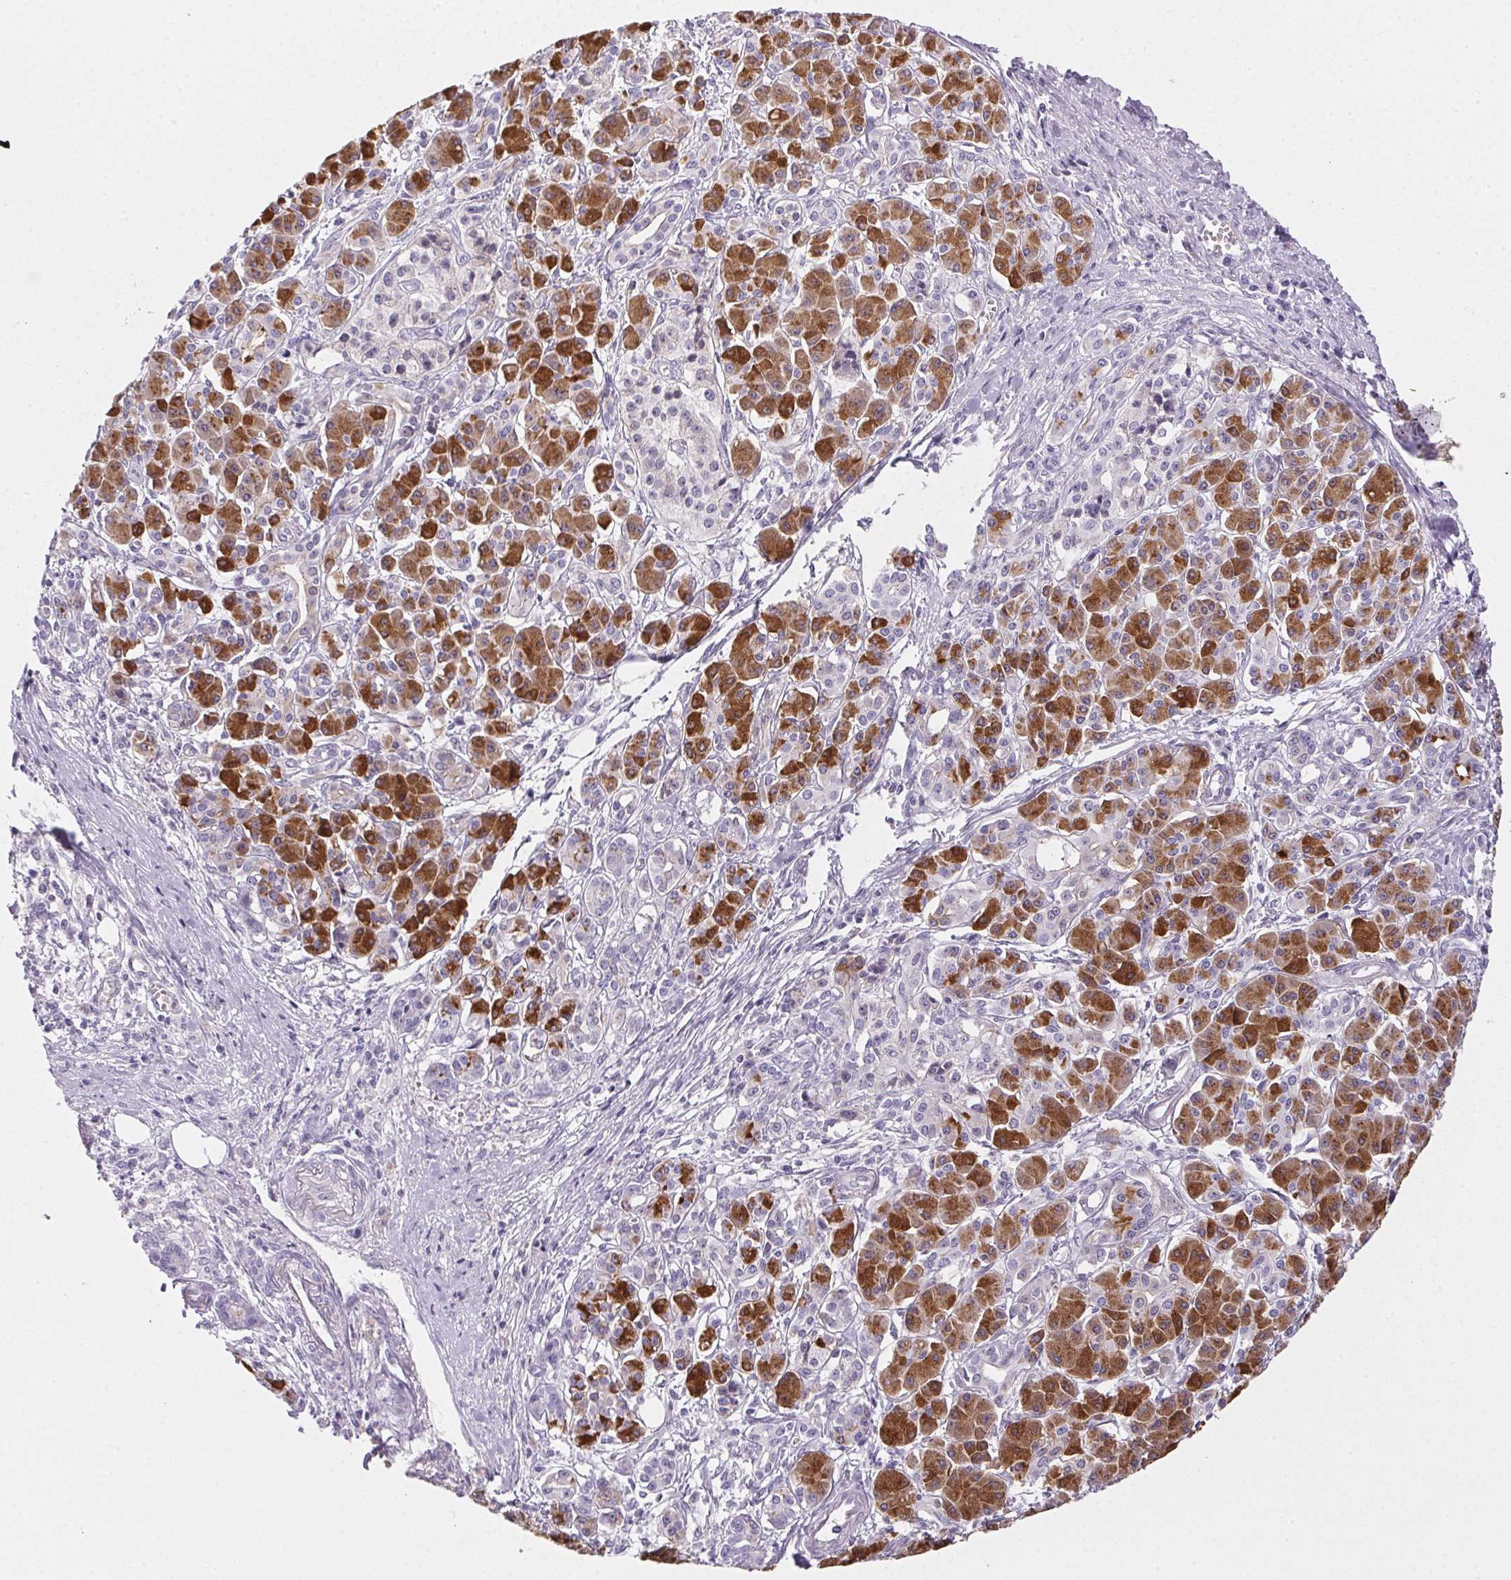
{"staining": {"intensity": "strong", "quantity": "25%-75%", "location": "cytoplasmic/membranous"}, "tissue": "pancreatic cancer", "cell_type": "Tumor cells", "image_type": "cancer", "snomed": [{"axis": "morphology", "description": "Adenocarcinoma, NOS"}, {"axis": "topography", "description": "Pancreas"}], "caption": "Immunohistochemical staining of human adenocarcinoma (pancreatic) displays high levels of strong cytoplasmic/membranous staining in approximately 25%-75% of tumor cells.", "gene": "PRSS3", "patient": {"sex": "female", "age": 68}}